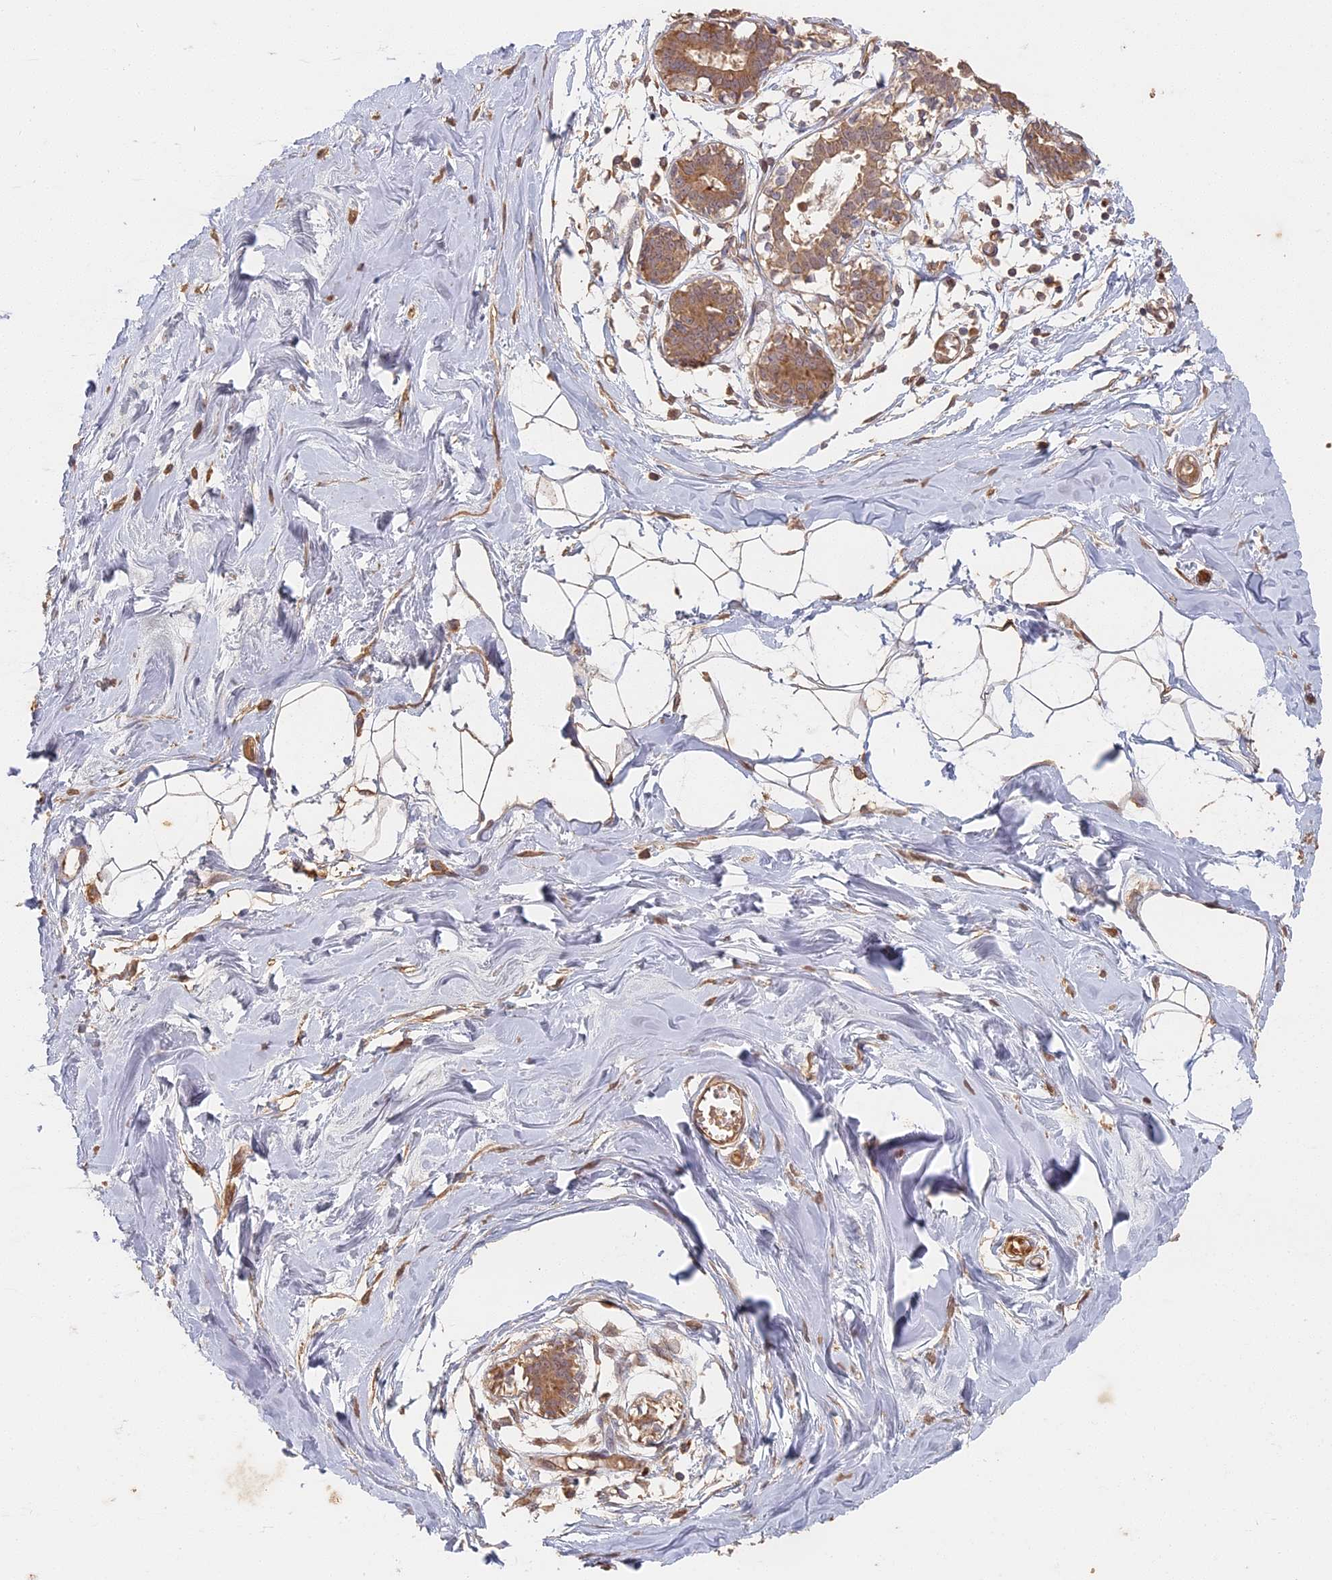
{"staining": {"intensity": "moderate", "quantity": ">75%", "location": "cytoplasmic/membranous"}, "tissue": "breast", "cell_type": "Adipocytes", "image_type": "normal", "snomed": [{"axis": "morphology", "description": "Normal tissue, NOS"}, {"axis": "topography", "description": "Breast"}], "caption": "IHC image of benign breast stained for a protein (brown), which exhibits medium levels of moderate cytoplasmic/membranous expression in approximately >75% of adipocytes.", "gene": "STX16", "patient": {"sex": "female", "age": 27}}